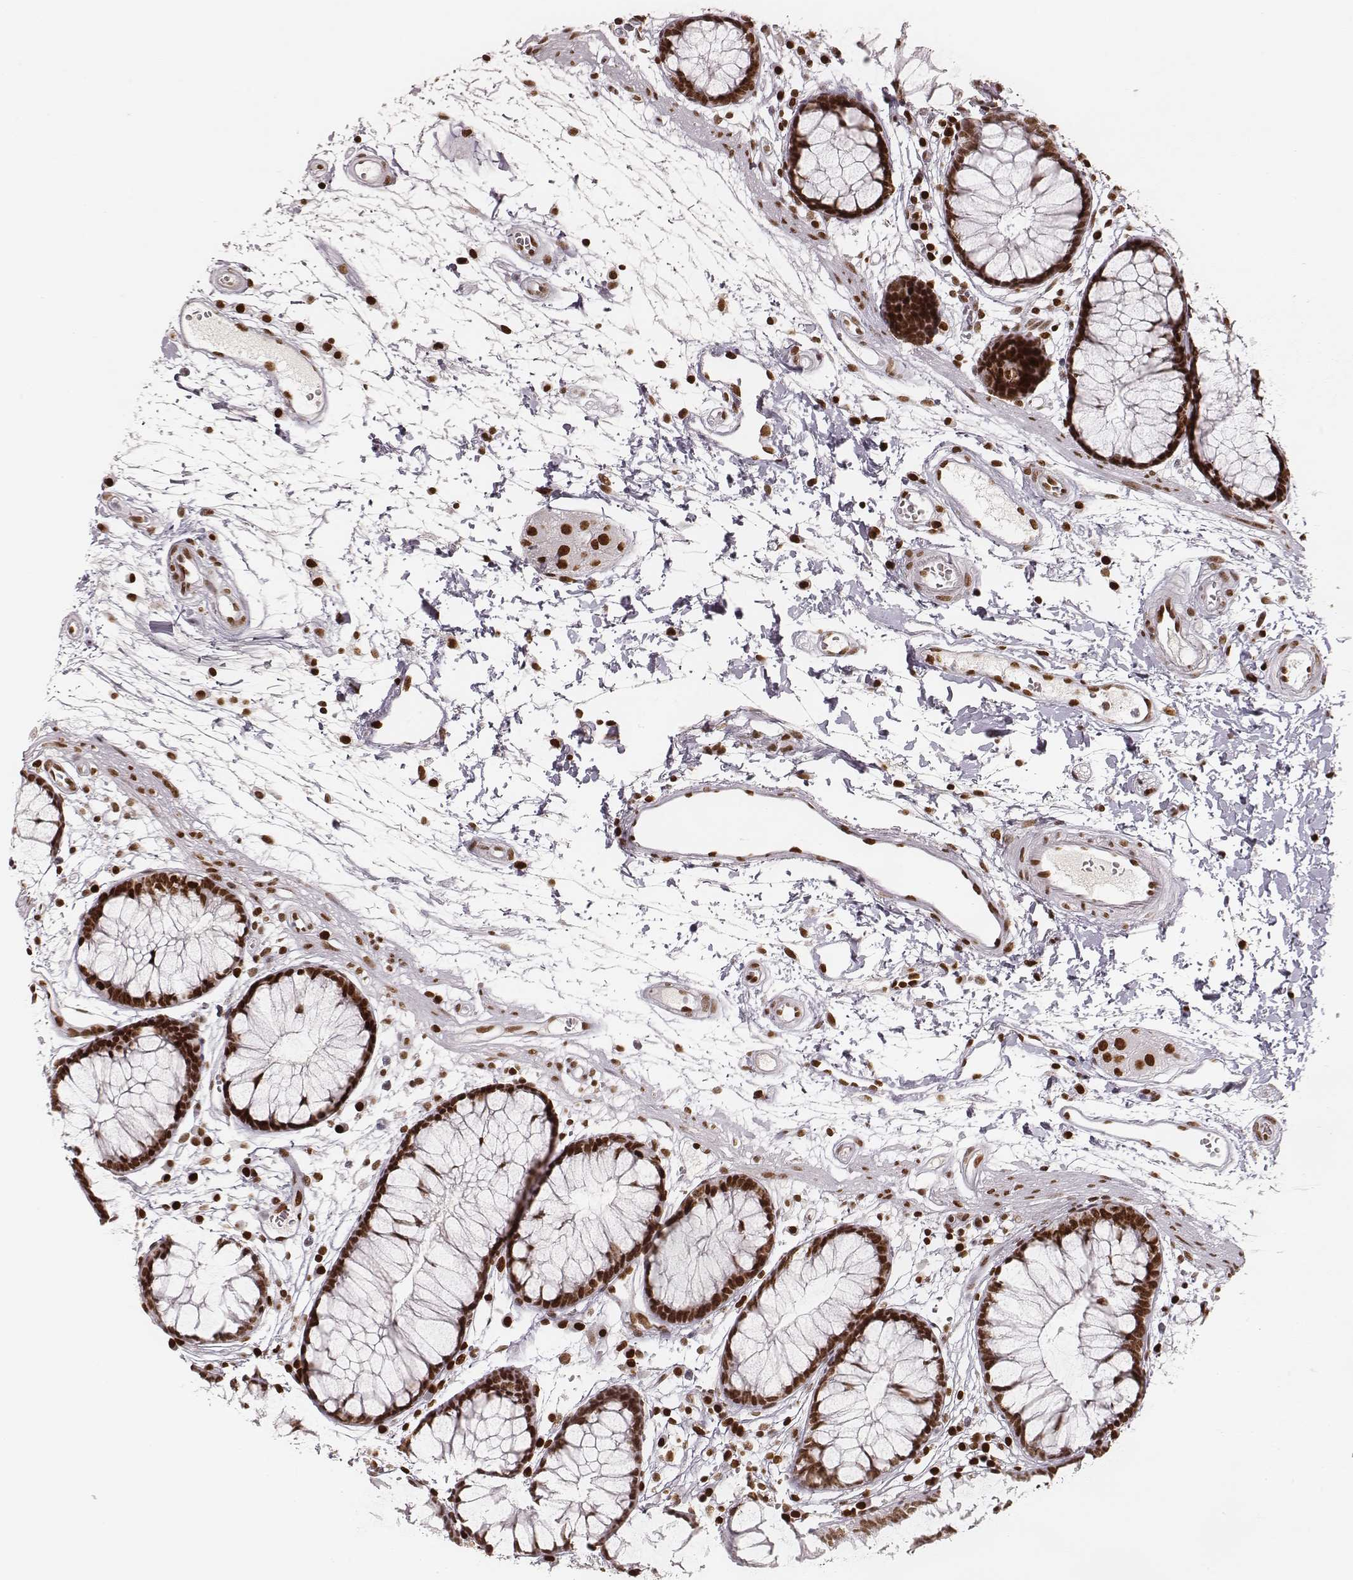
{"staining": {"intensity": "strong", "quantity": ">75%", "location": "nuclear"}, "tissue": "colon", "cell_type": "Endothelial cells", "image_type": "normal", "snomed": [{"axis": "morphology", "description": "Normal tissue, NOS"}, {"axis": "morphology", "description": "Adenocarcinoma, NOS"}, {"axis": "topography", "description": "Colon"}], "caption": "Immunohistochemistry (IHC) of unremarkable colon displays high levels of strong nuclear expression in about >75% of endothelial cells.", "gene": "PARP1", "patient": {"sex": "male", "age": 65}}